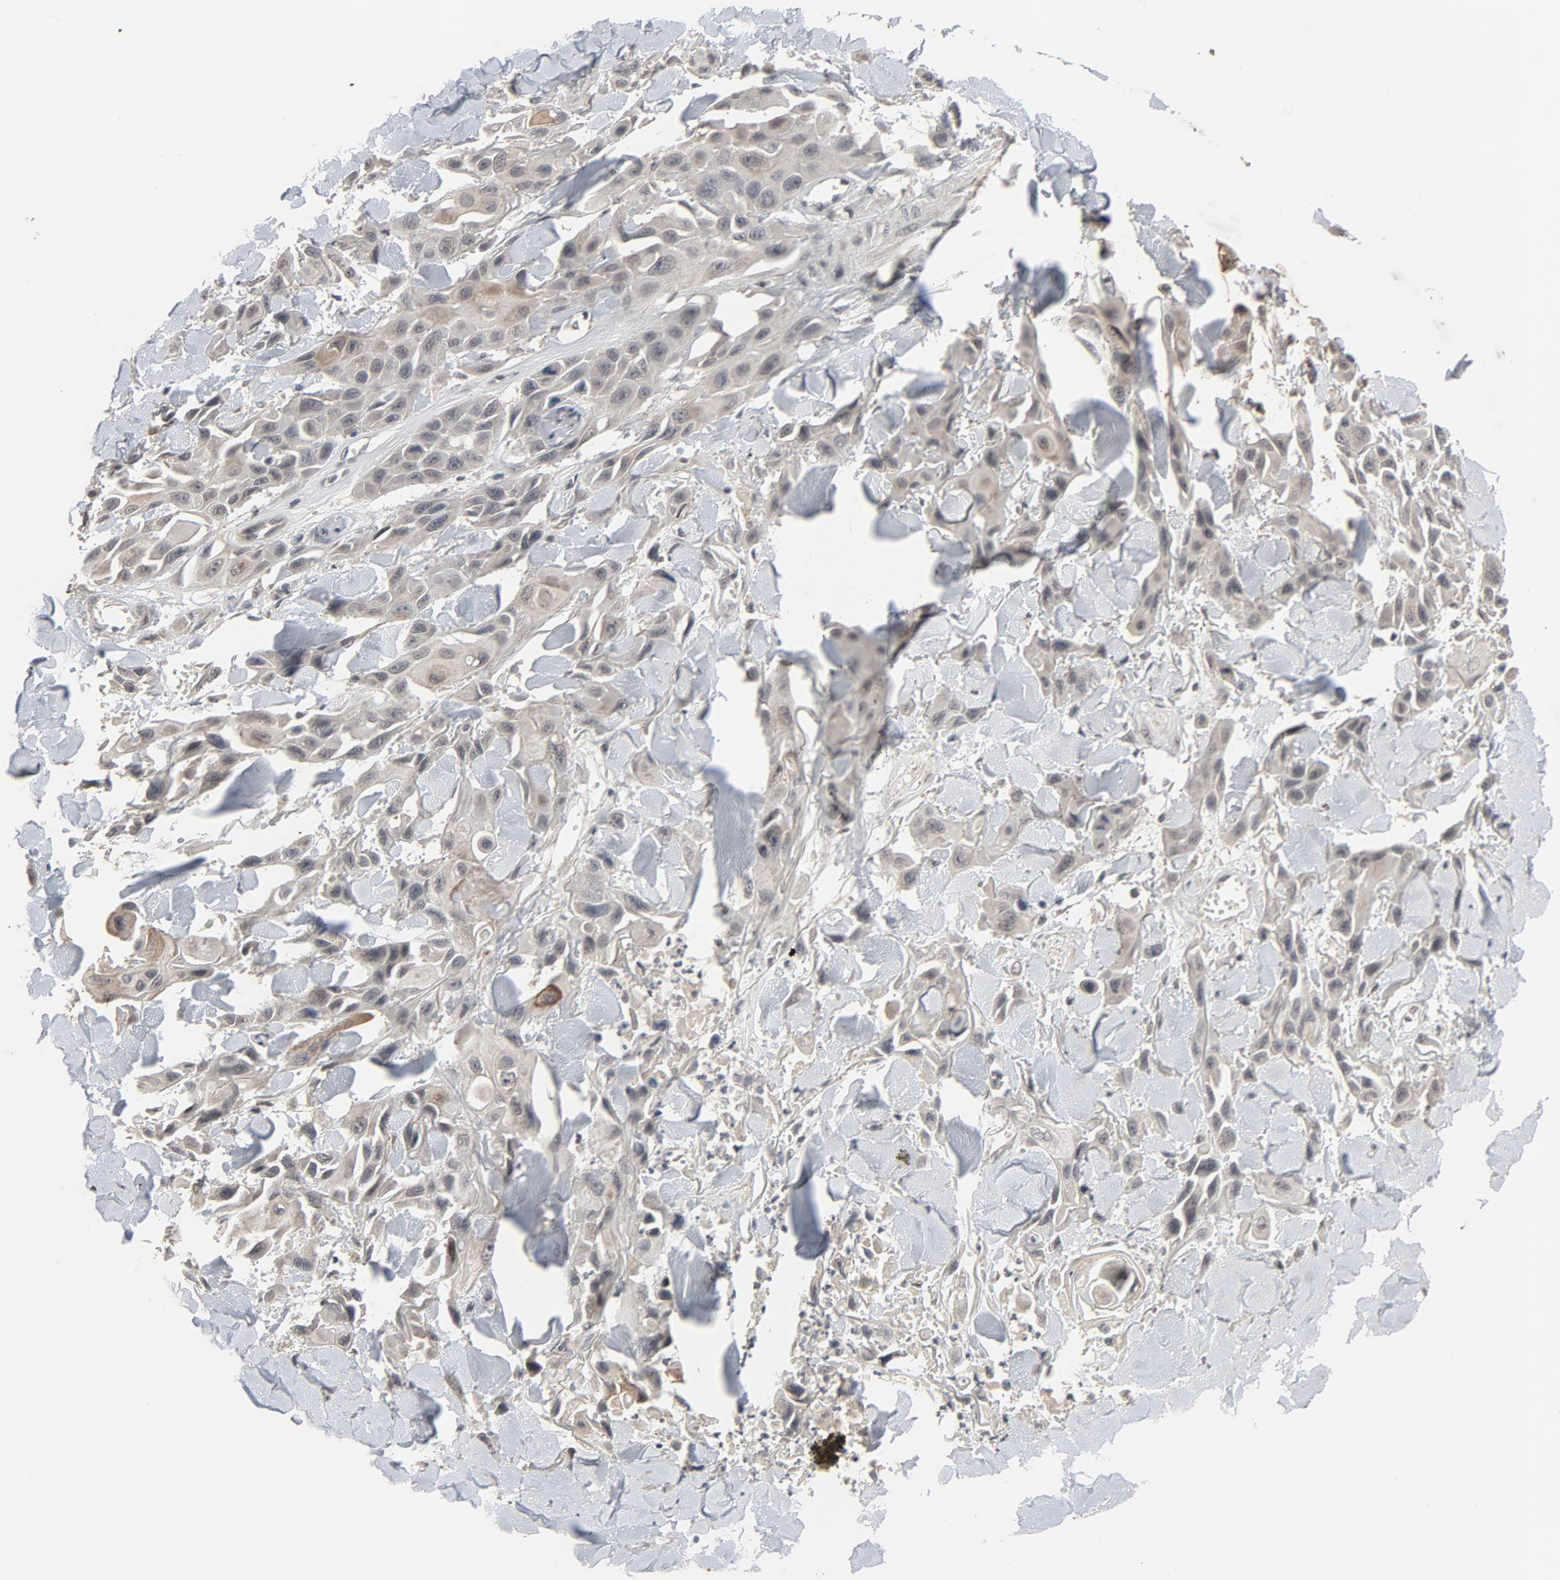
{"staining": {"intensity": "weak", "quantity": "25%-75%", "location": "cytoplasmic/membranous"}, "tissue": "skin cancer", "cell_type": "Tumor cells", "image_type": "cancer", "snomed": [{"axis": "morphology", "description": "Squamous cell carcinoma, NOS"}, {"axis": "topography", "description": "Skin"}, {"axis": "topography", "description": "Anal"}], "caption": "IHC (DAB (3,3'-diaminobenzidine)) staining of skin cancer (squamous cell carcinoma) displays weak cytoplasmic/membranous protein expression in approximately 25%-75% of tumor cells. (Brightfield microscopy of DAB IHC at high magnification).", "gene": "MT3", "patient": {"sex": "female", "age": 55}}